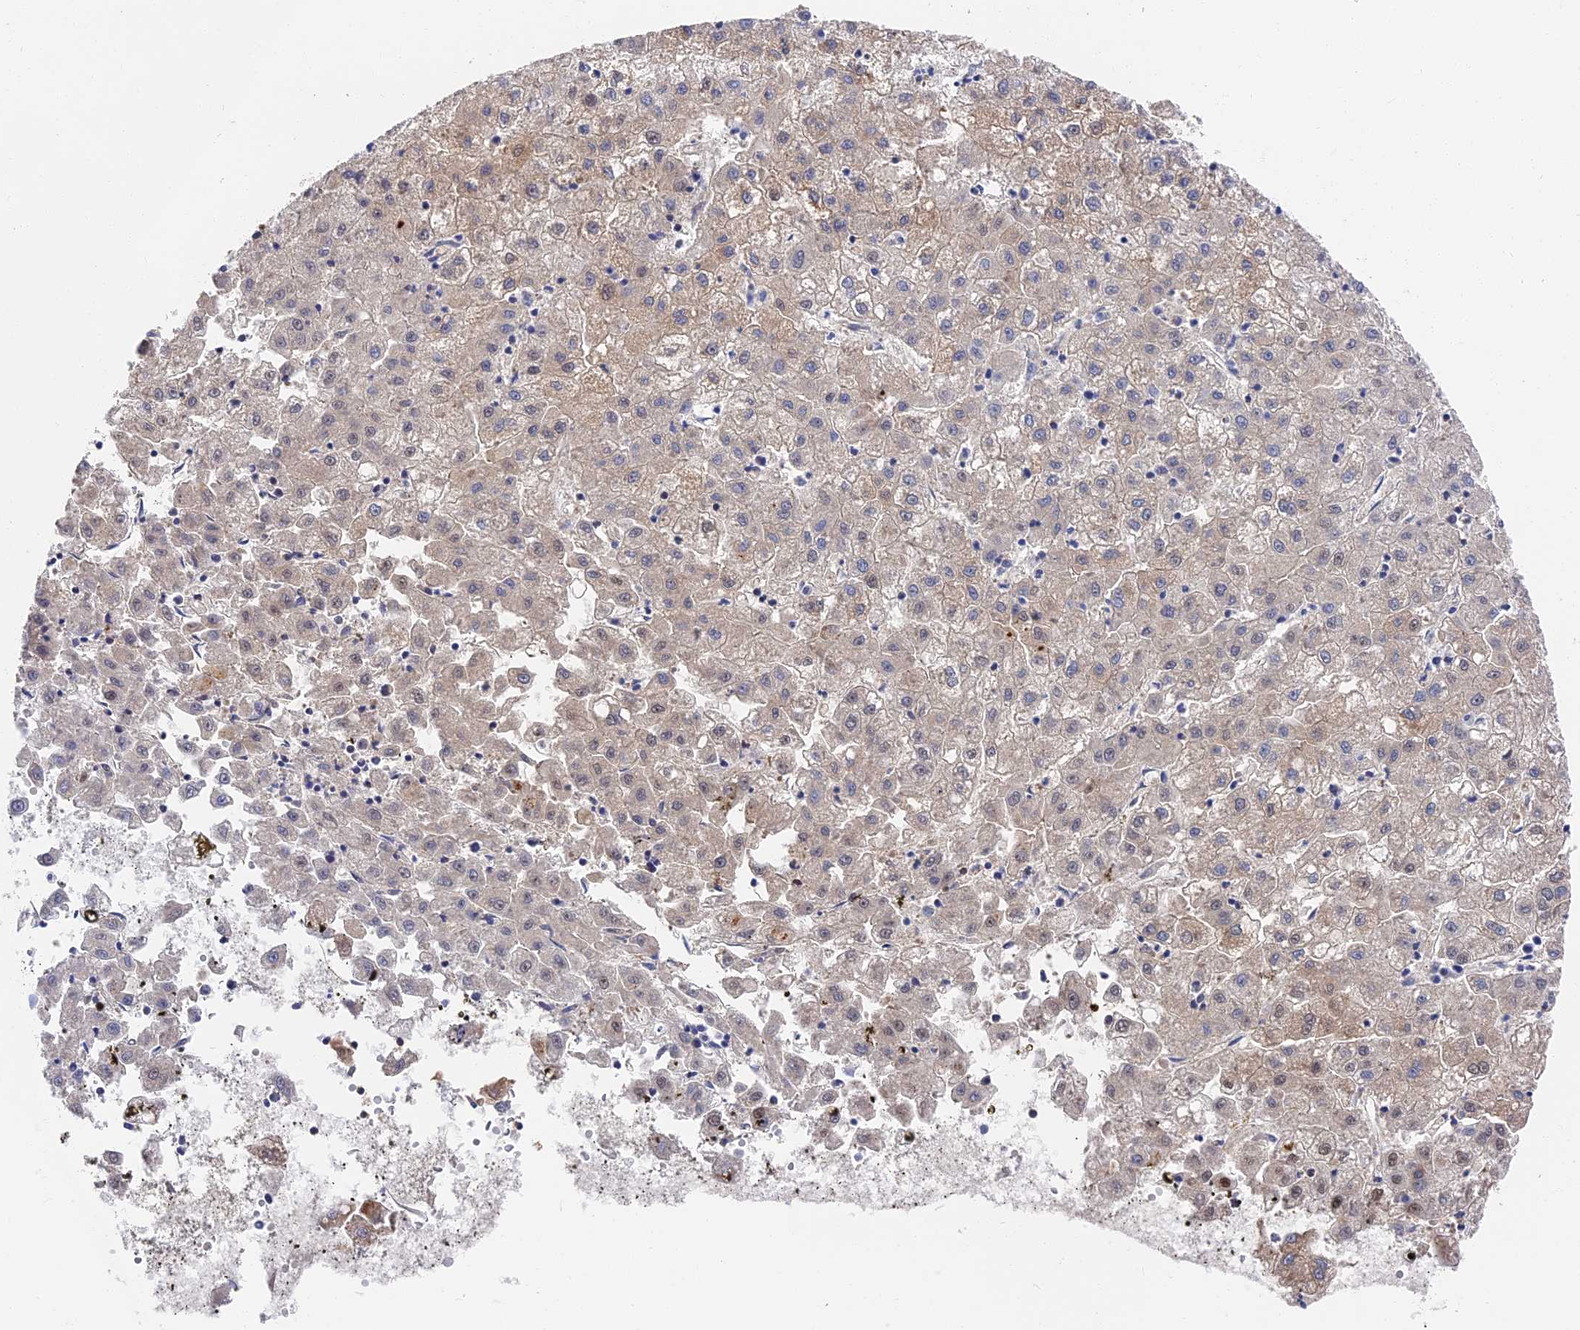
{"staining": {"intensity": "negative", "quantity": "none", "location": "none"}, "tissue": "liver cancer", "cell_type": "Tumor cells", "image_type": "cancer", "snomed": [{"axis": "morphology", "description": "Carcinoma, Hepatocellular, NOS"}, {"axis": "topography", "description": "Liver"}], "caption": "A micrograph of human liver hepatocellular carcinoma is negative for staining in tumor cells.", "gene": "CCDC113", "patient": {"sex": "male", "age": 72}}